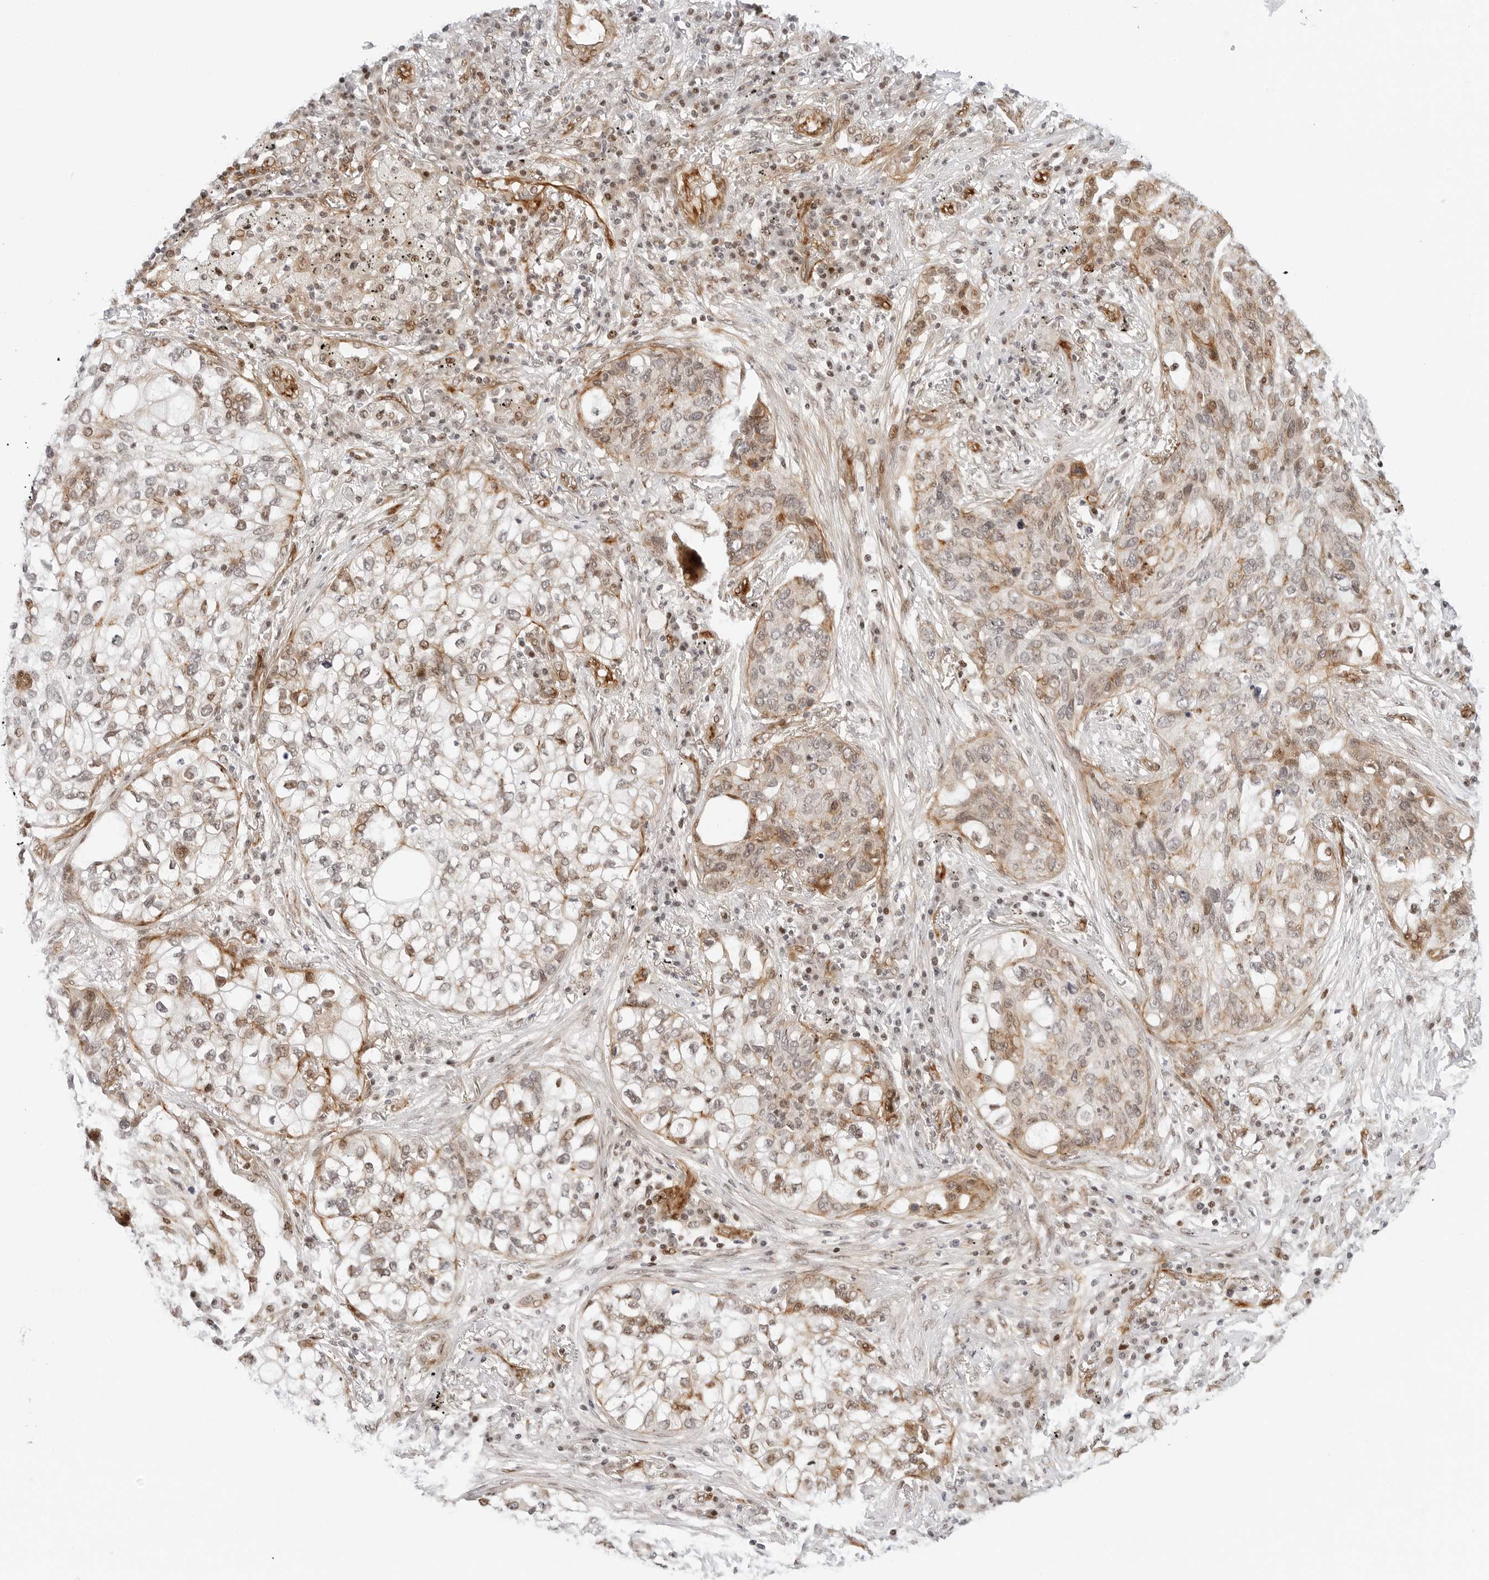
{"staining": {"intensity": "moderate", "quantity": "<25%", "location": "cytoplasmic/membranous,nuclear"}, "tissue": "lung cancer", "cell_type": "Tumor cells", "image_type": "cancer", "snomed": [{"axis": "morphology", "description": "Squamous cell carcinoma, NOS"}, {"axis": "topography", "description": "Lung"}], "caption": "Immunohistochemistry (IHC) staining of lung cancer (squamous cell carcinoma), which reveals low levels of moderate cytoplasmic/membranous and nuclear staining in about <25% of tumor cells indicating moderate cytoplasmic/membranous and nuclear protein staining. The staining was performed using DAB (brown) for protein detection and nuclei were counterstained in hematoxylin (blue).", "gene": "ZNF613", "patient": {"sex": "female", "age": 63}}